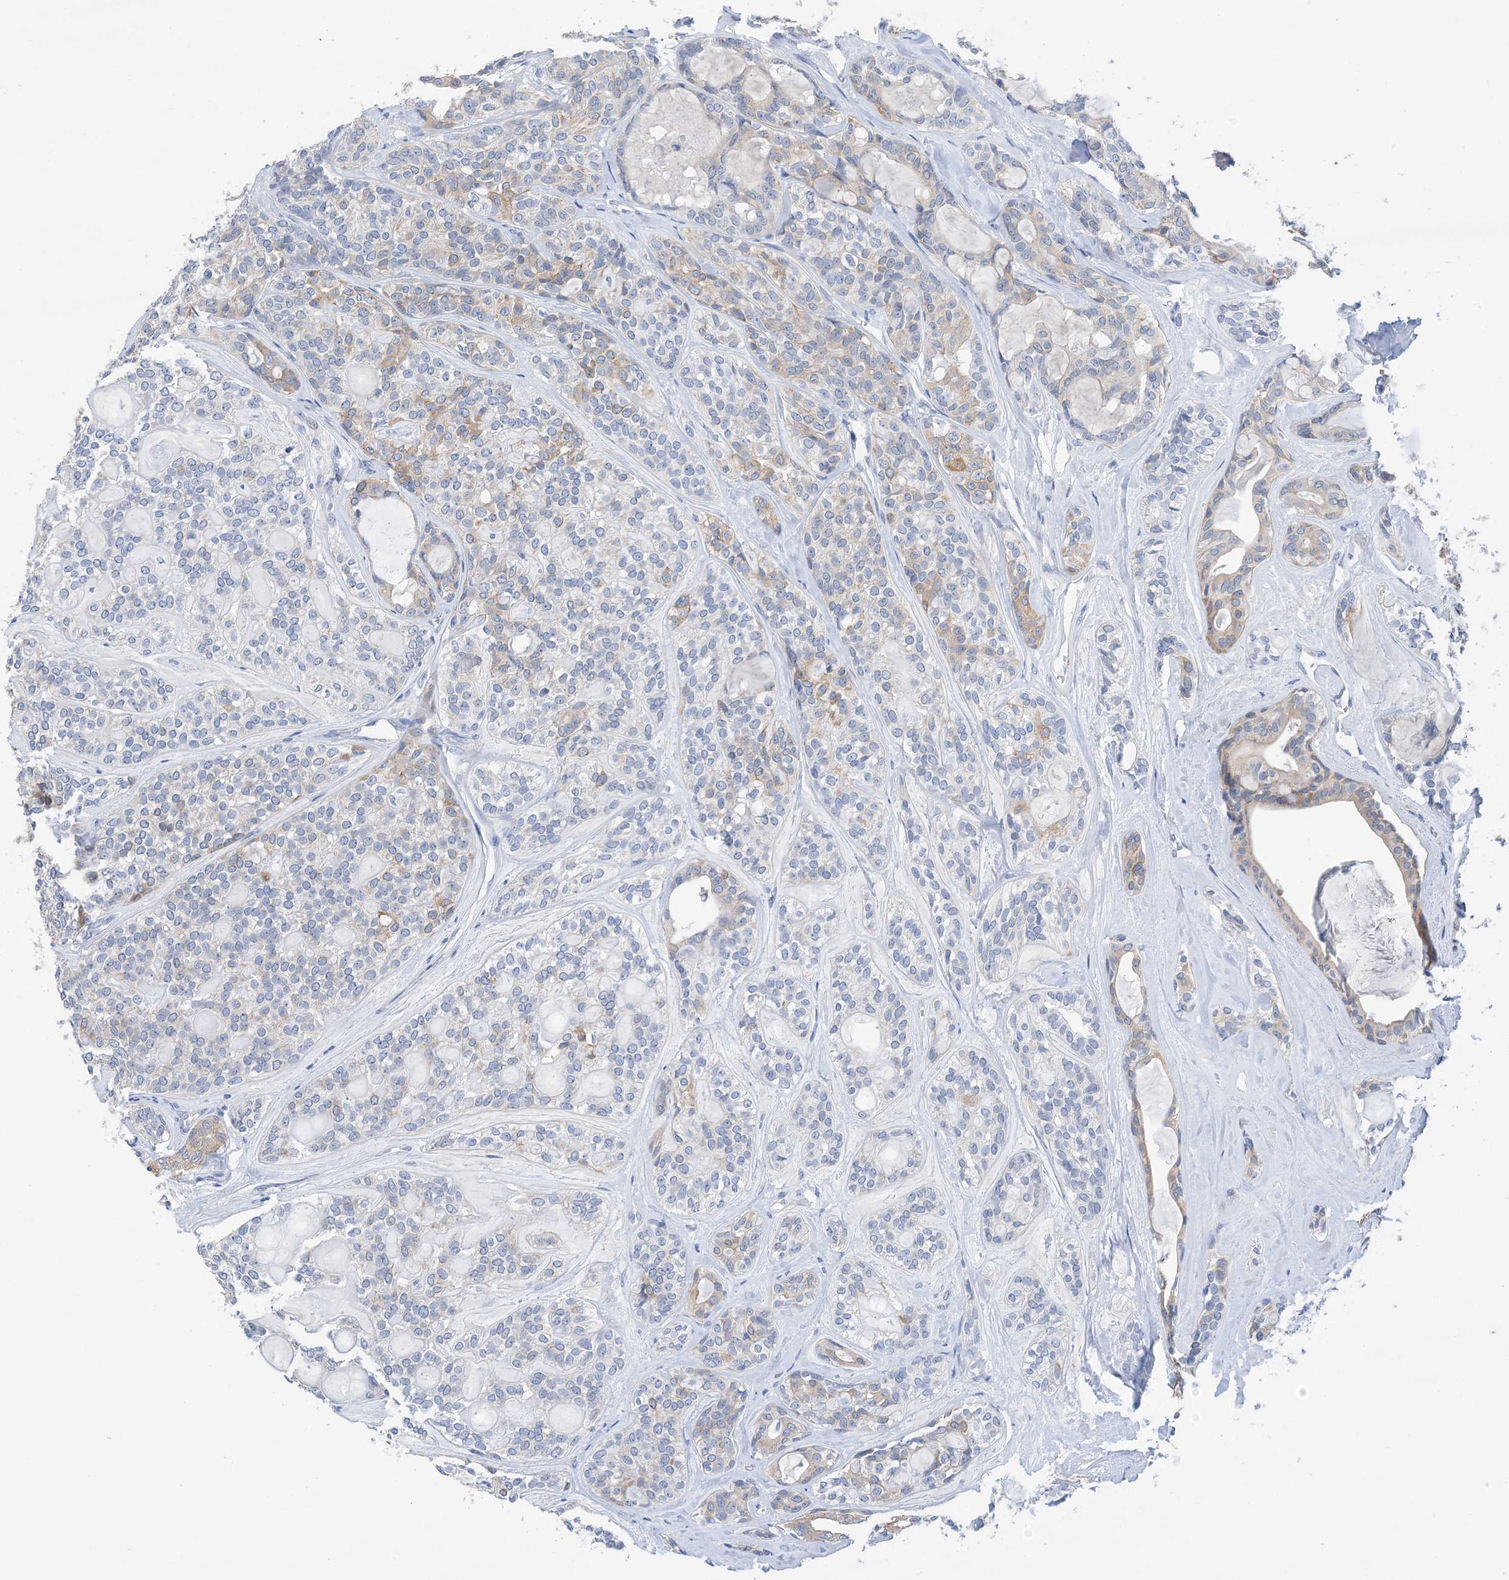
{"staining": {"intensity": "weak", "quantity": "<25%", "location": "cytoplasmic/membranous"}, "tissue": "head and neck cancer", "cell_type": "Tumor cells", "image_type": "cancer", "snomed": [{"axis": "morphology", "description": "Adenocarcinoma, NOS"}, {"axis": "topography", "description": "Head-Neck"}], "caption": "A high-resolution micrograph shows IHC staining of head and neck adenocarcinoma, which displays no significant expression in tumor cells.", "gene": "PLK4", "patient": {"sex": "male", "age": 66}}